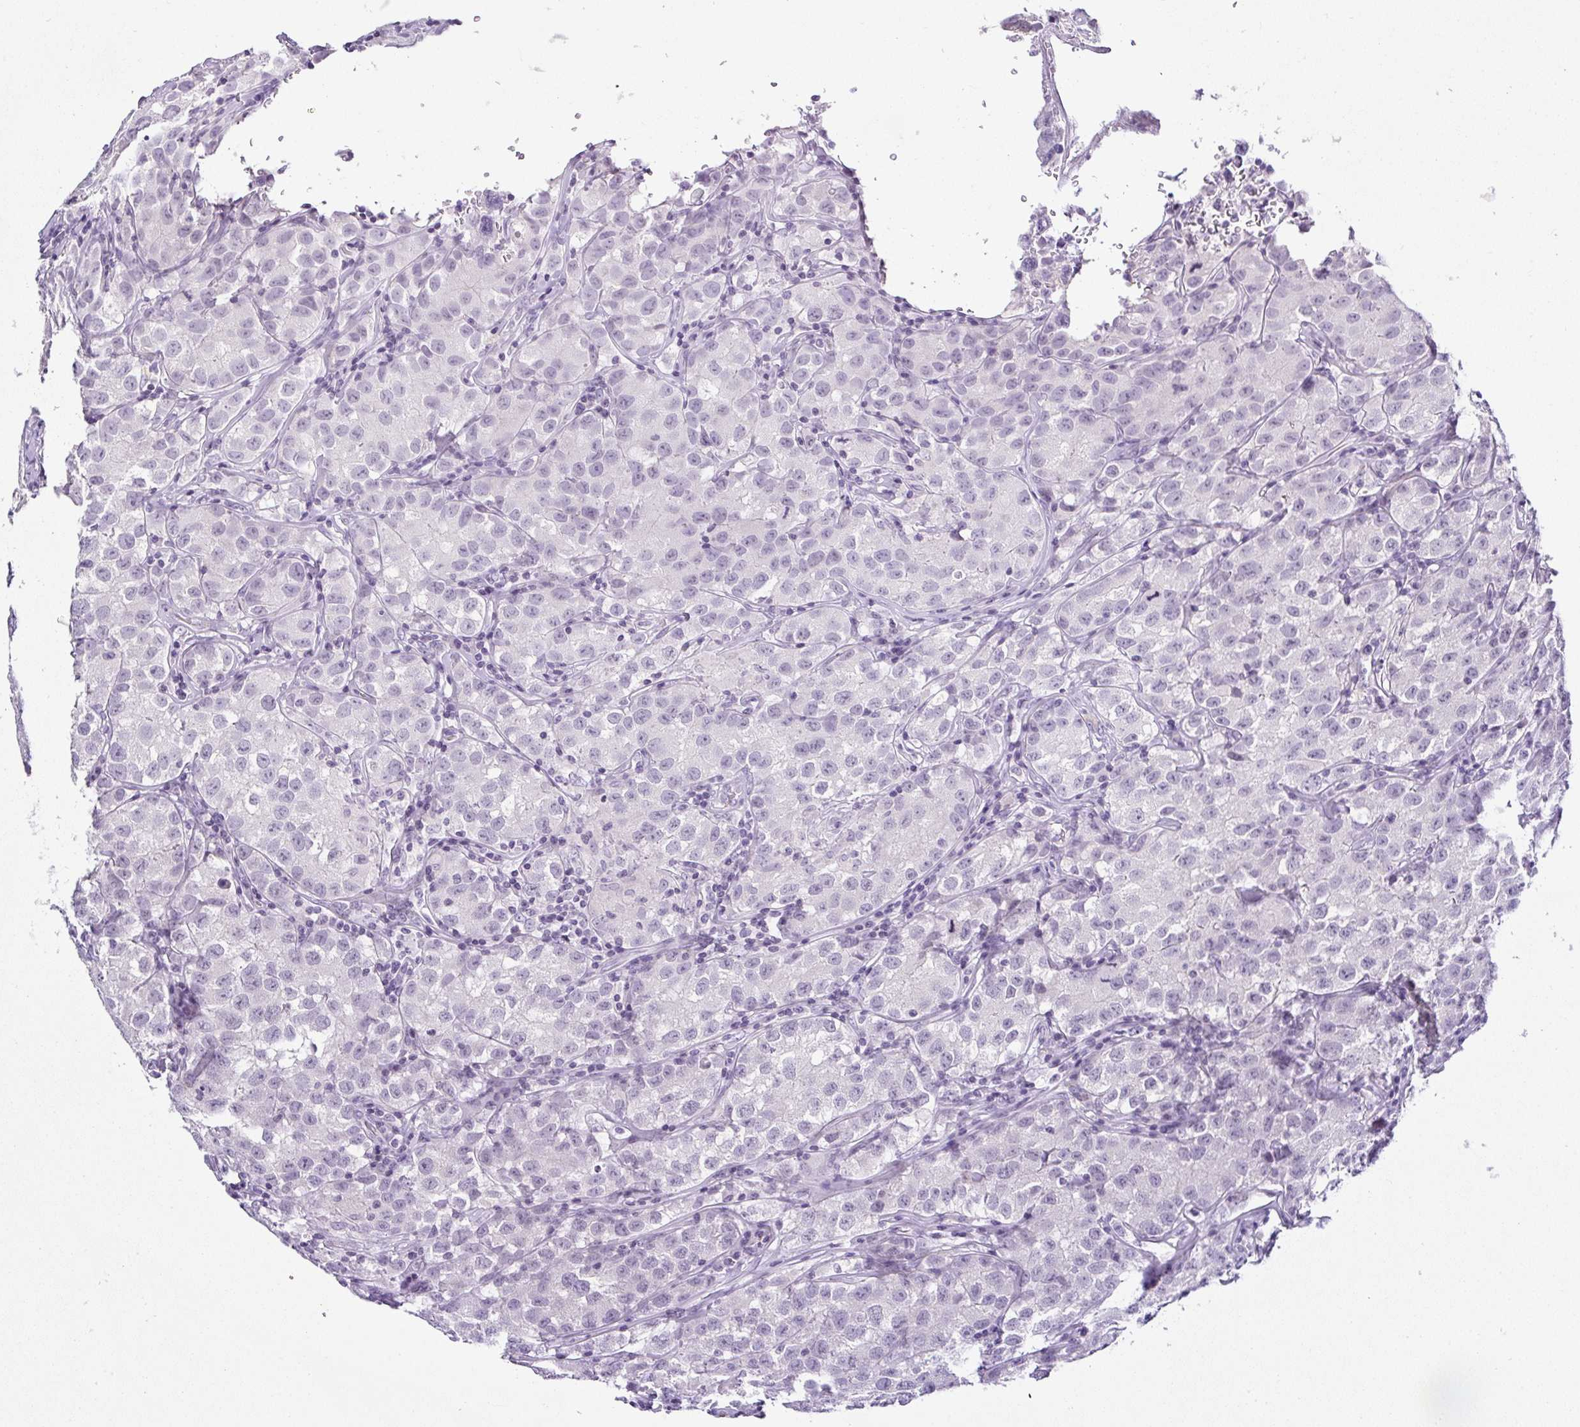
{"staining": {"intensity": "negative", "quantity": "none", "location": "none"}, "tissue": "testis cancer", "cell_type": "Tumor cells", "image_type": "cancer", "snomed": [{"axis": "morphology", "description": "Seminoma, NOS"}, {"axis": "morphology", "description": "Carcinoma, Embryonal, NOS"}, {"axis": "topography", "description": "Testis"}], "caption": "DAB (3,3'-diaminobenzidine) immunohistochemical staining of seminoma (testis) demonstrates no significant positivity in tumor cells. (Brightfield microscopy of DAB (3,3'-diaminobenzidine) immunohistochemistry at high magnification).", "gene": "SERPINB3", "patient": {"sex": "male", "age": 43}}